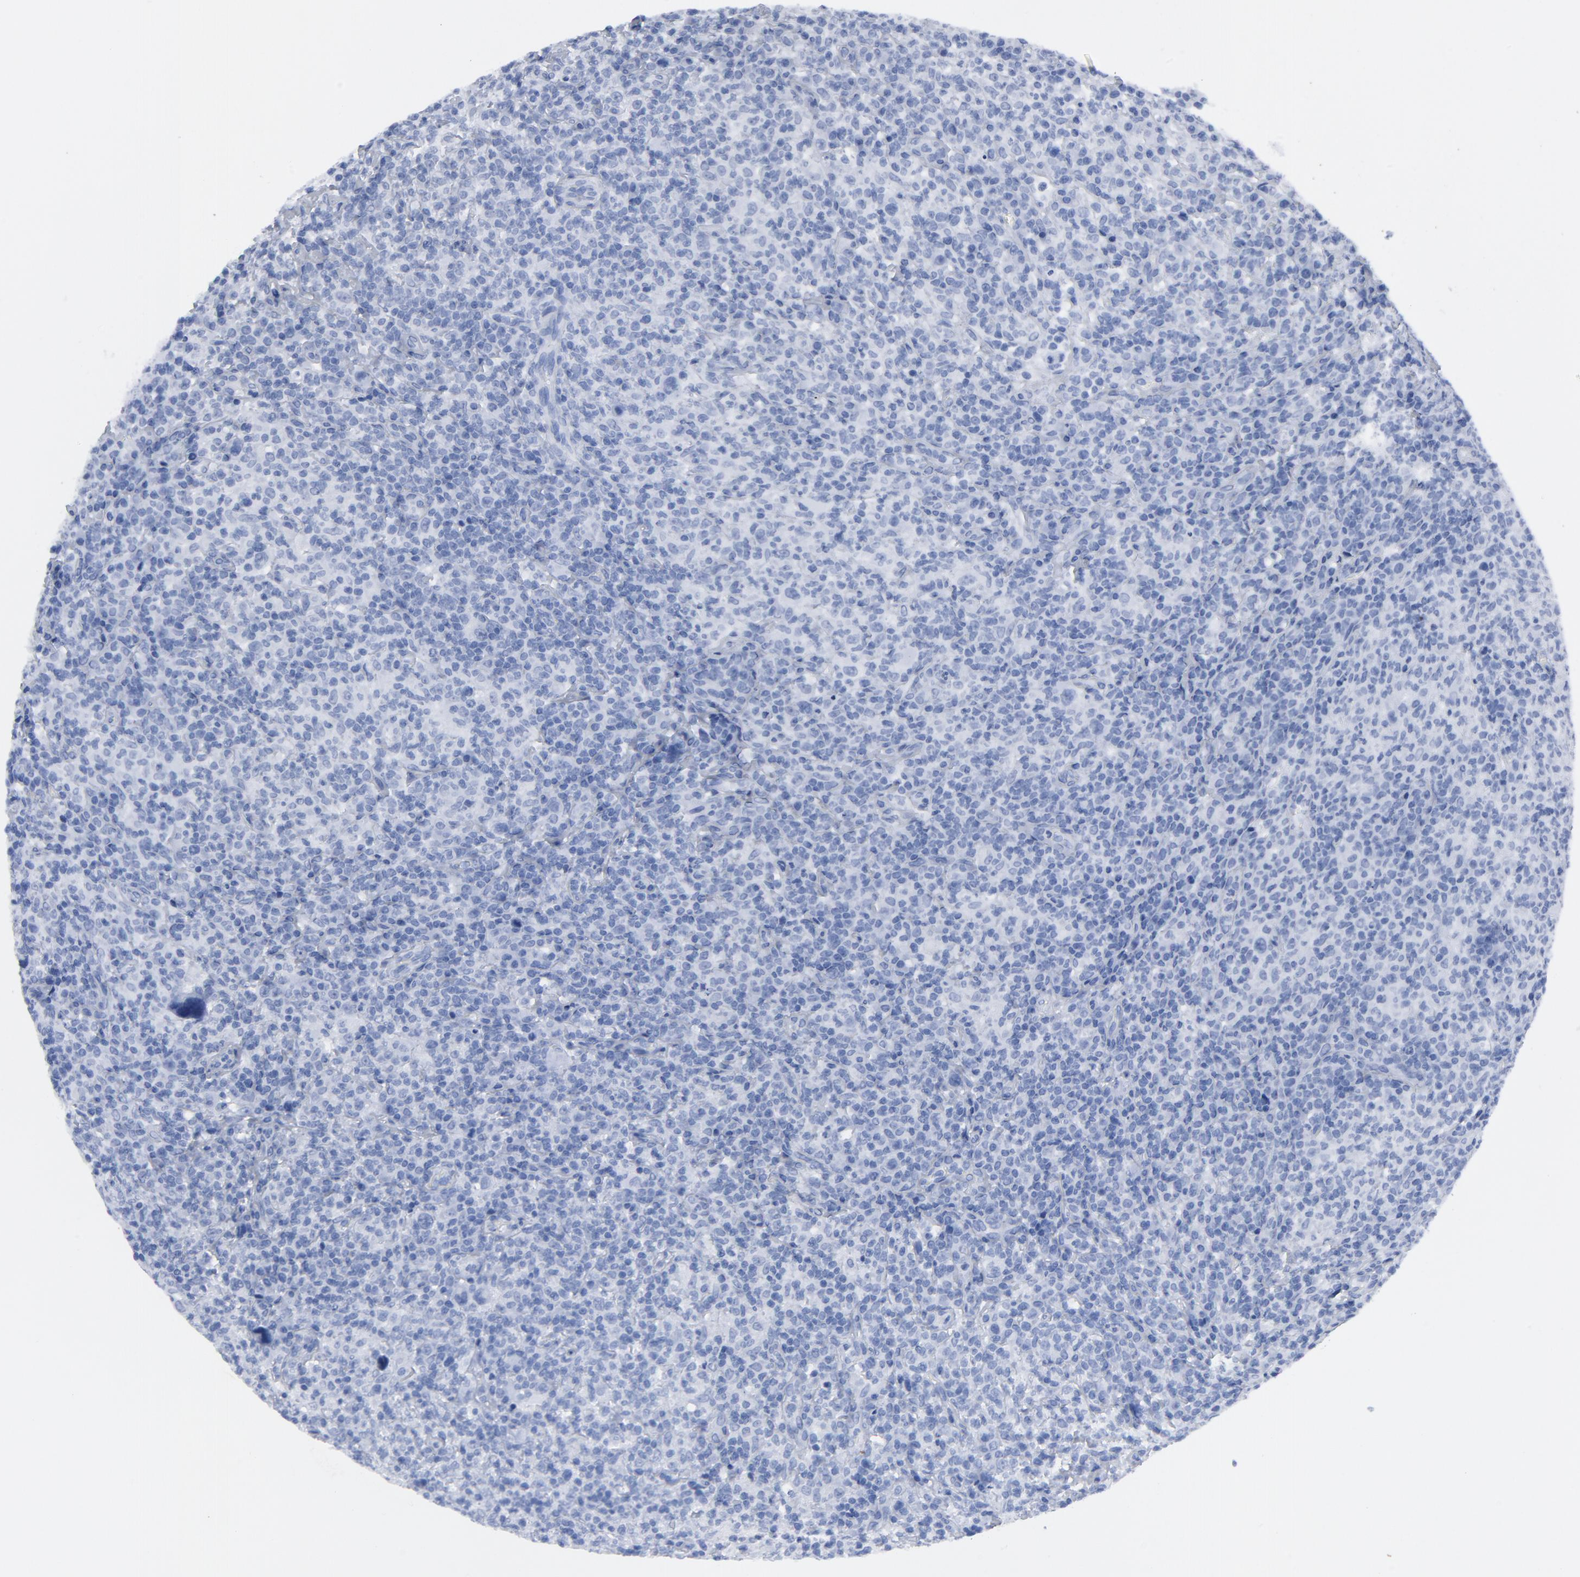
{"staining": {"intensity": "negative", "quantity": "none", "location": "none"}, "tissue": "lymphoma", "cell_type": "Tumor cells", "image_type": "cancer", "snomed": [{"axis": "morphology", "description": "Hodgkin's disease, NOS"}, {"axis": "topography", "description": "Lymph node"}], "caption": "Immunohistochemical staining of human Hodgkin's disease exhibits no significant expression in tumor cells.", "gene": "TSPAN6", "patient": {"sex": "male", "age": 65}}